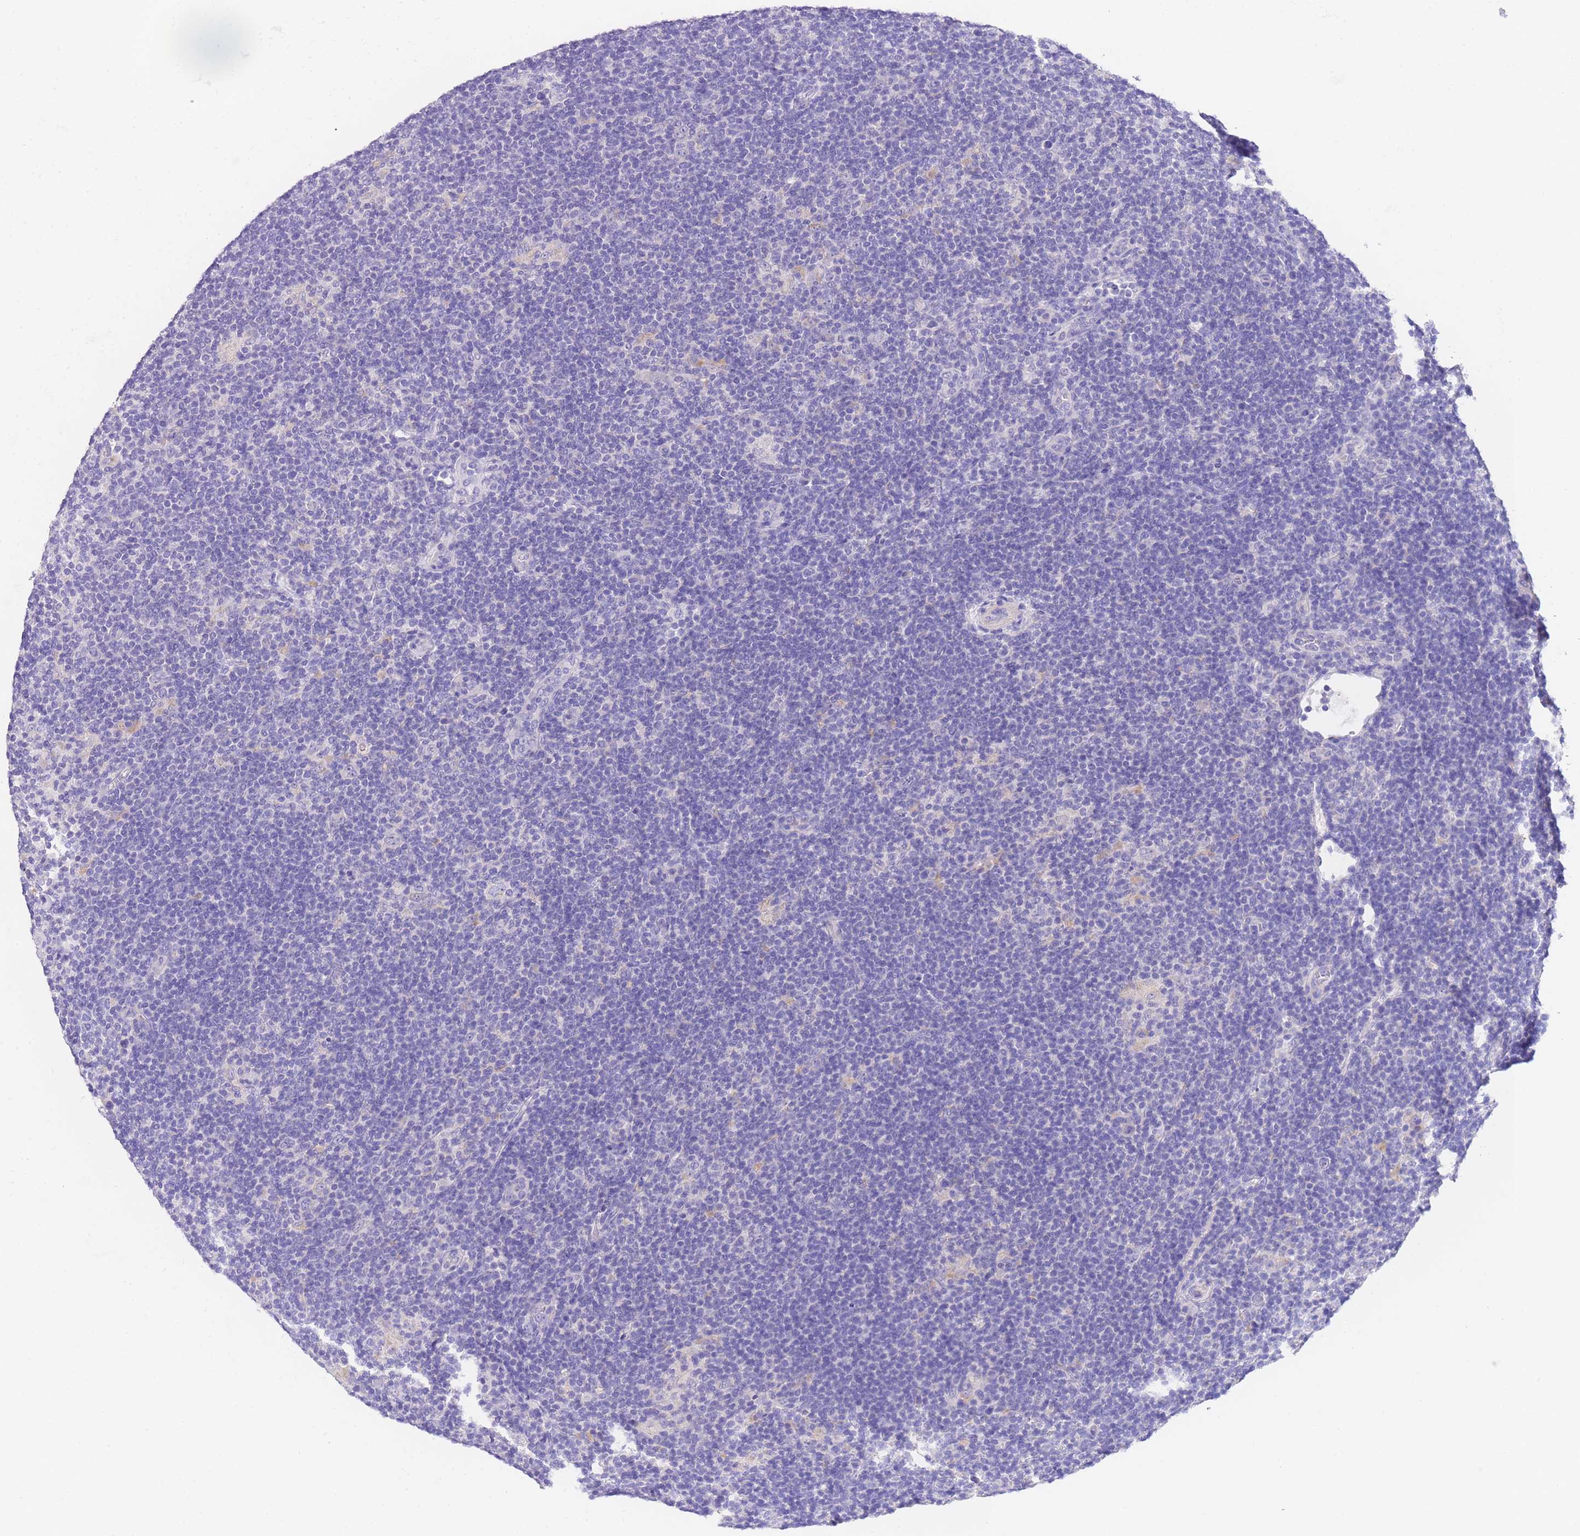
{"staining": {"intensity": "negative", "quantity": "none", "location": "none"}, "tissue": "lymphoma", "cell_type": "Tumor cells", "image_type": "cancer", "snomed": [{"axis": "morphology", "description": "Hodgkin's disease, NOS"}, {"axis": "topography", "description": "Lymph node"}], "caption": "Human Hodgkin's disease stained for a protein using IHC displays no staining in tumor cells.", "gene": "EPN2", "patient": {"sex": "female", "age": 57}}